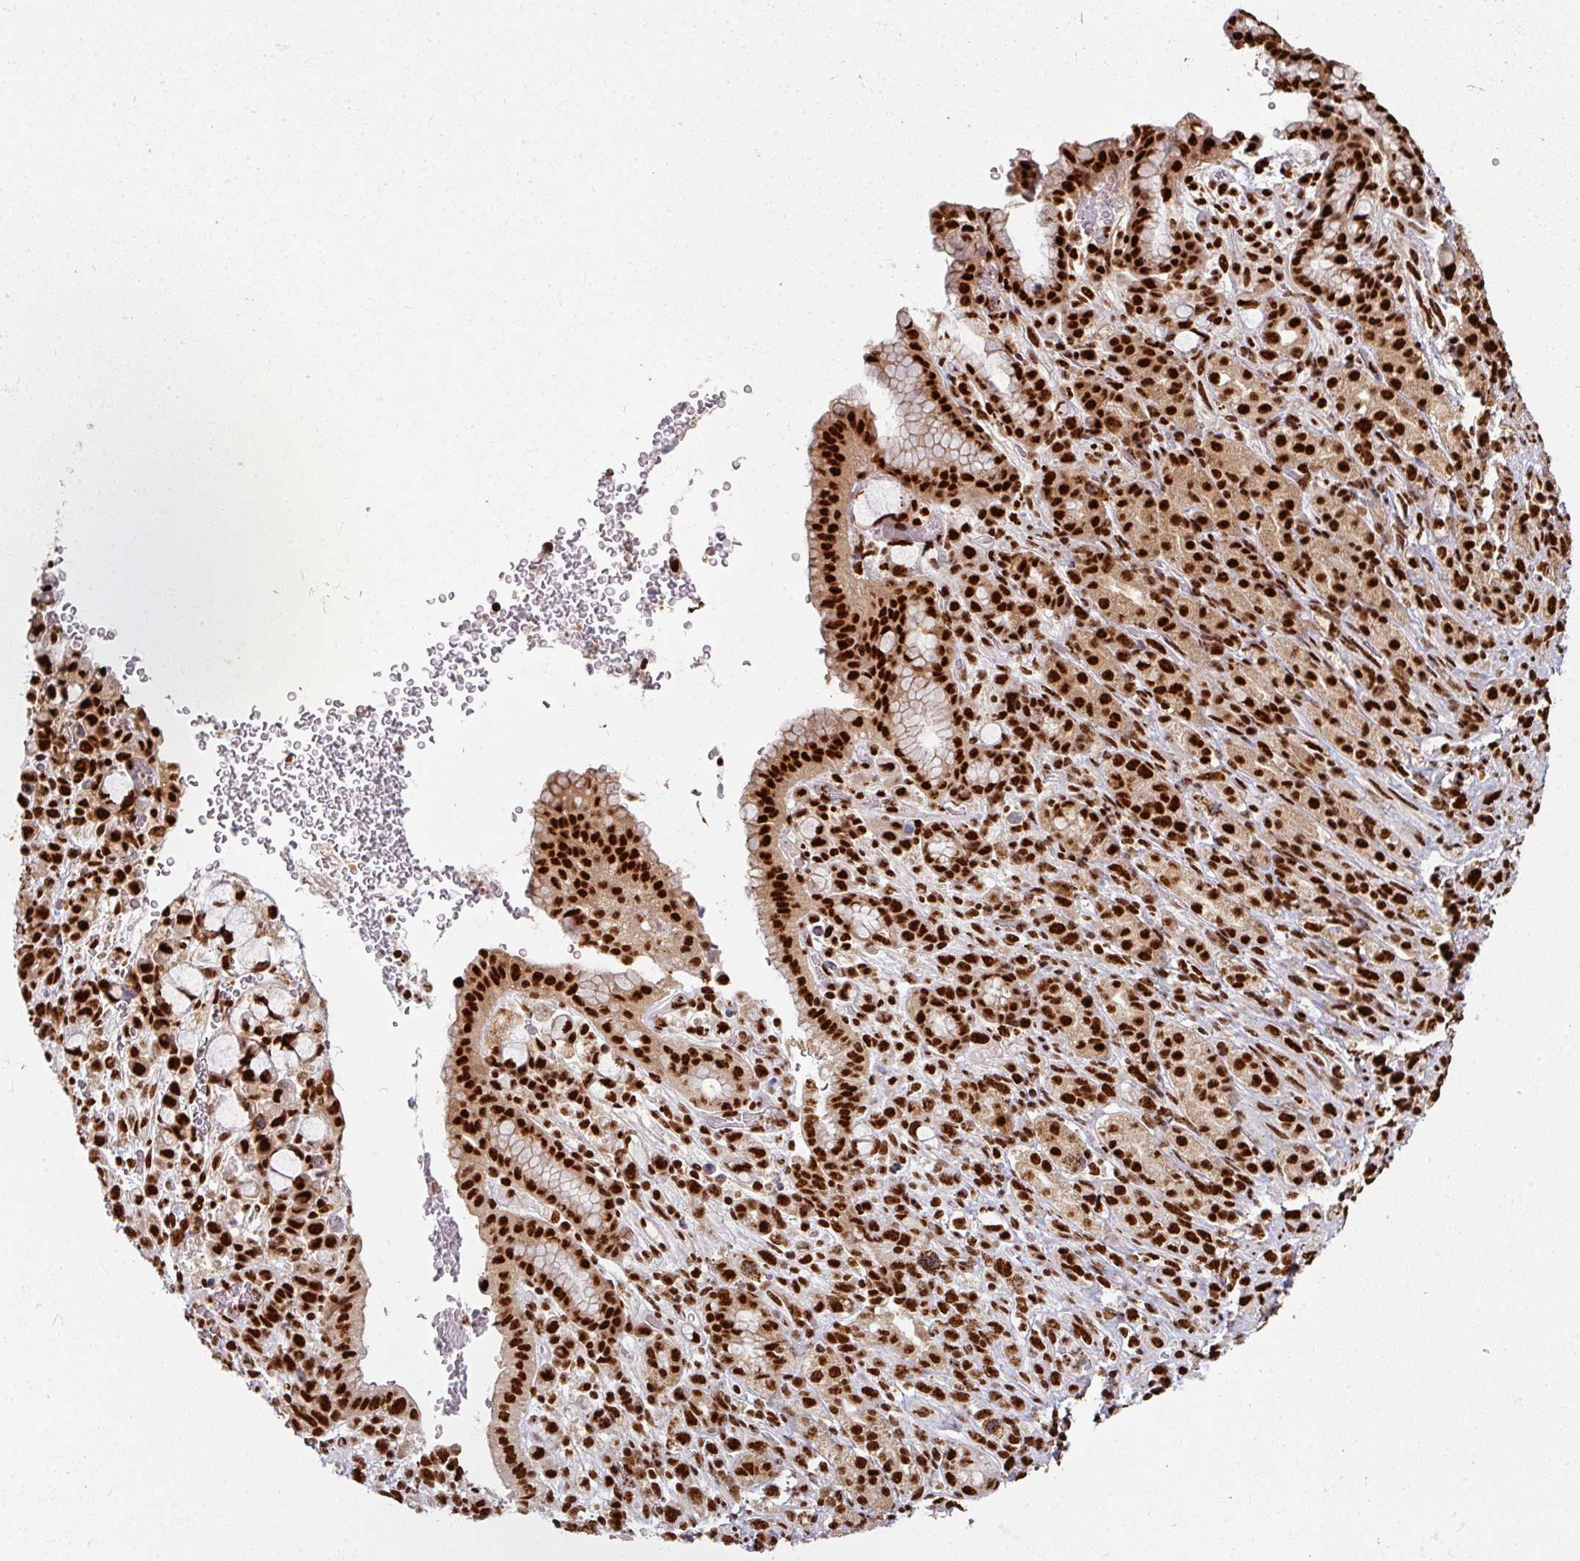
{"staining": {"intensity": "strong", "quantity": ">75%", "location": "nuclear"}, "tissue": "stomach cancer", "cell_type": "Tumor cells", "image_type": "cancer", "snomed": [{"axis": "morphology", "description": "Adenocarcinoma, NOS"}, {"axis": "topography", "description": "Stomach"}], "caption": "There is high levels of strong nuclear positivity in tumor cells of stomach adenocarcinoma, as demonstrated by immunohistochemical staining (brown color).", "gene": "SIK3", "patient": {"sex": "female", "age": 65}}